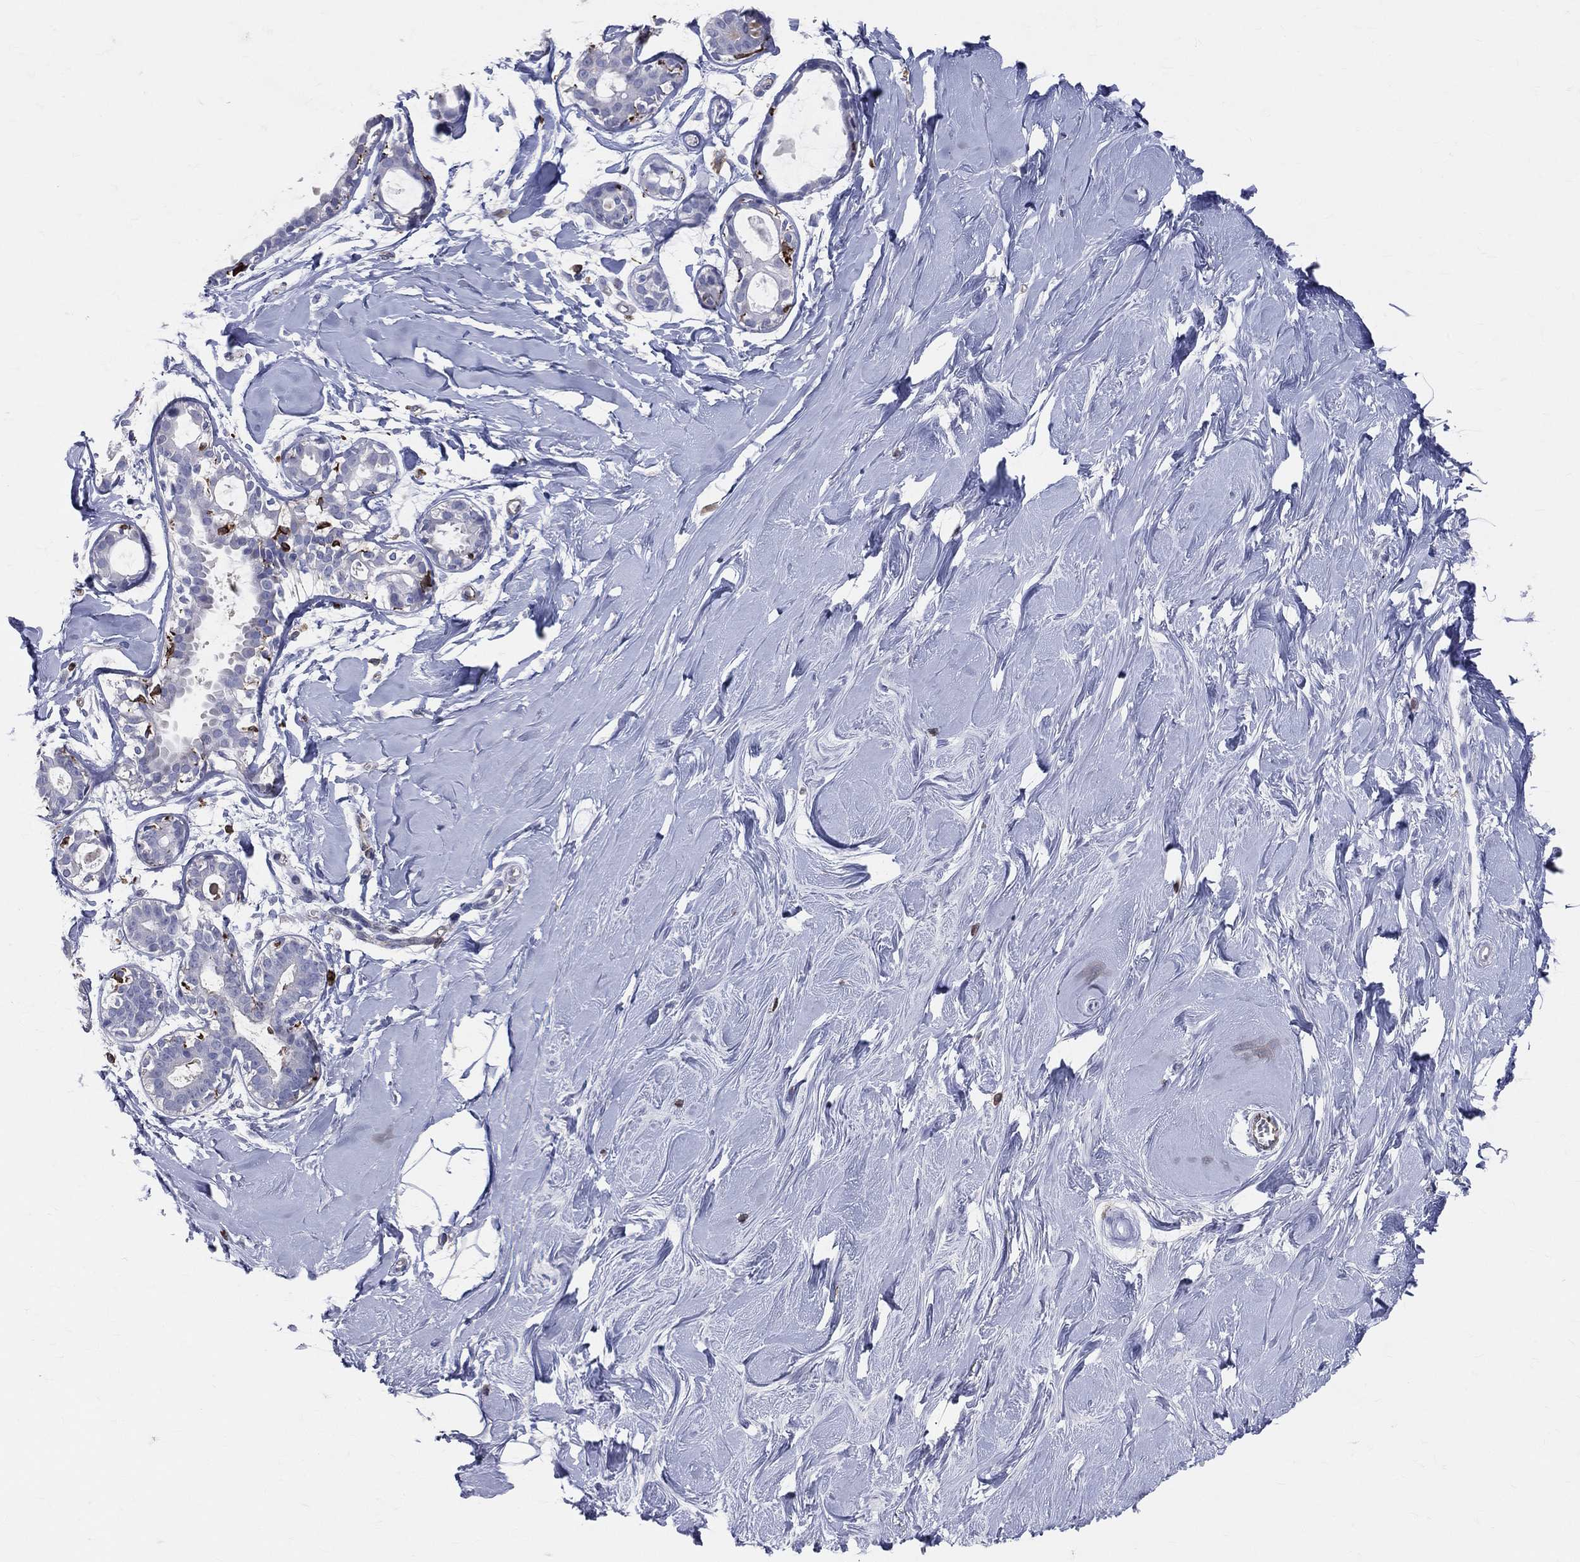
{"staining": {"intensity": "negative", "quantity": "none", "location": "none"}, "tissue": "soft tissue", "cell_type": "Fibroblasts", "image_type": "normal", "snomed": [{"axis": "morphology", "description": "Normal tissue, NOS"}, {"axis": "topography", "description": "Breast"}], "caption": "This is an immunohistochemistry photomicrograph of normal human soft tissue. There is no staining in fibroblasts.", "gene": "CD74", "patient": {"sex": "female", "age": 49}}